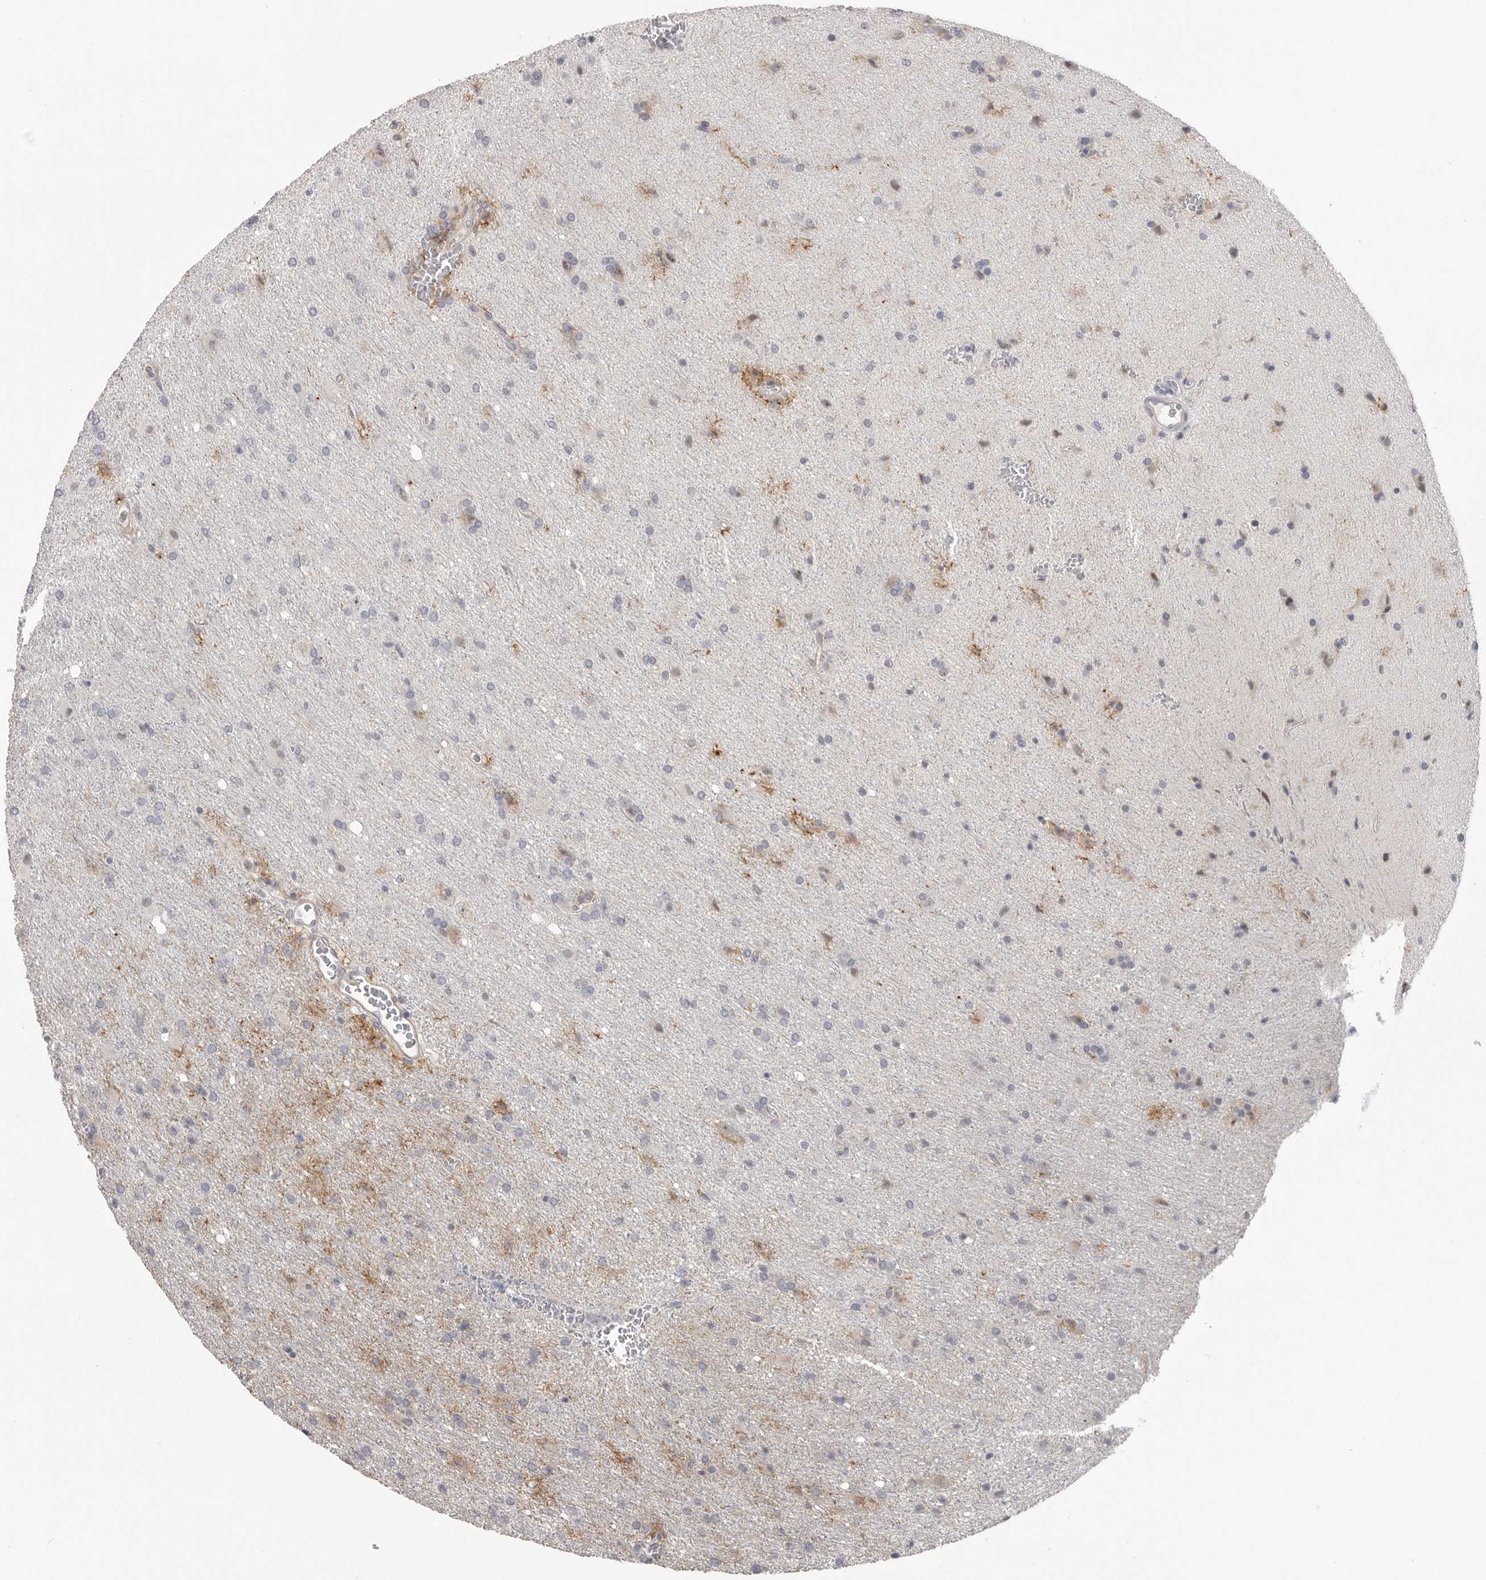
{"staining": {"intensity": "negative", "quantity": "none", "location": "none"}, "tissue": "glioma", "cell_type": "Tumor cells", "image_type": "cancer", "snomed": [{"axis": "morphology", "description": "Glioma, malignant, High grade"}, {"axis": "topography", "description": "Brain"}], "caption": "Immunohistochemical staining of high-grade glioma (malignant) reveals no significant staining in tumor cells.", "gene": "PLEKHF1", "patient": {"sex": "female", "age": 57}}